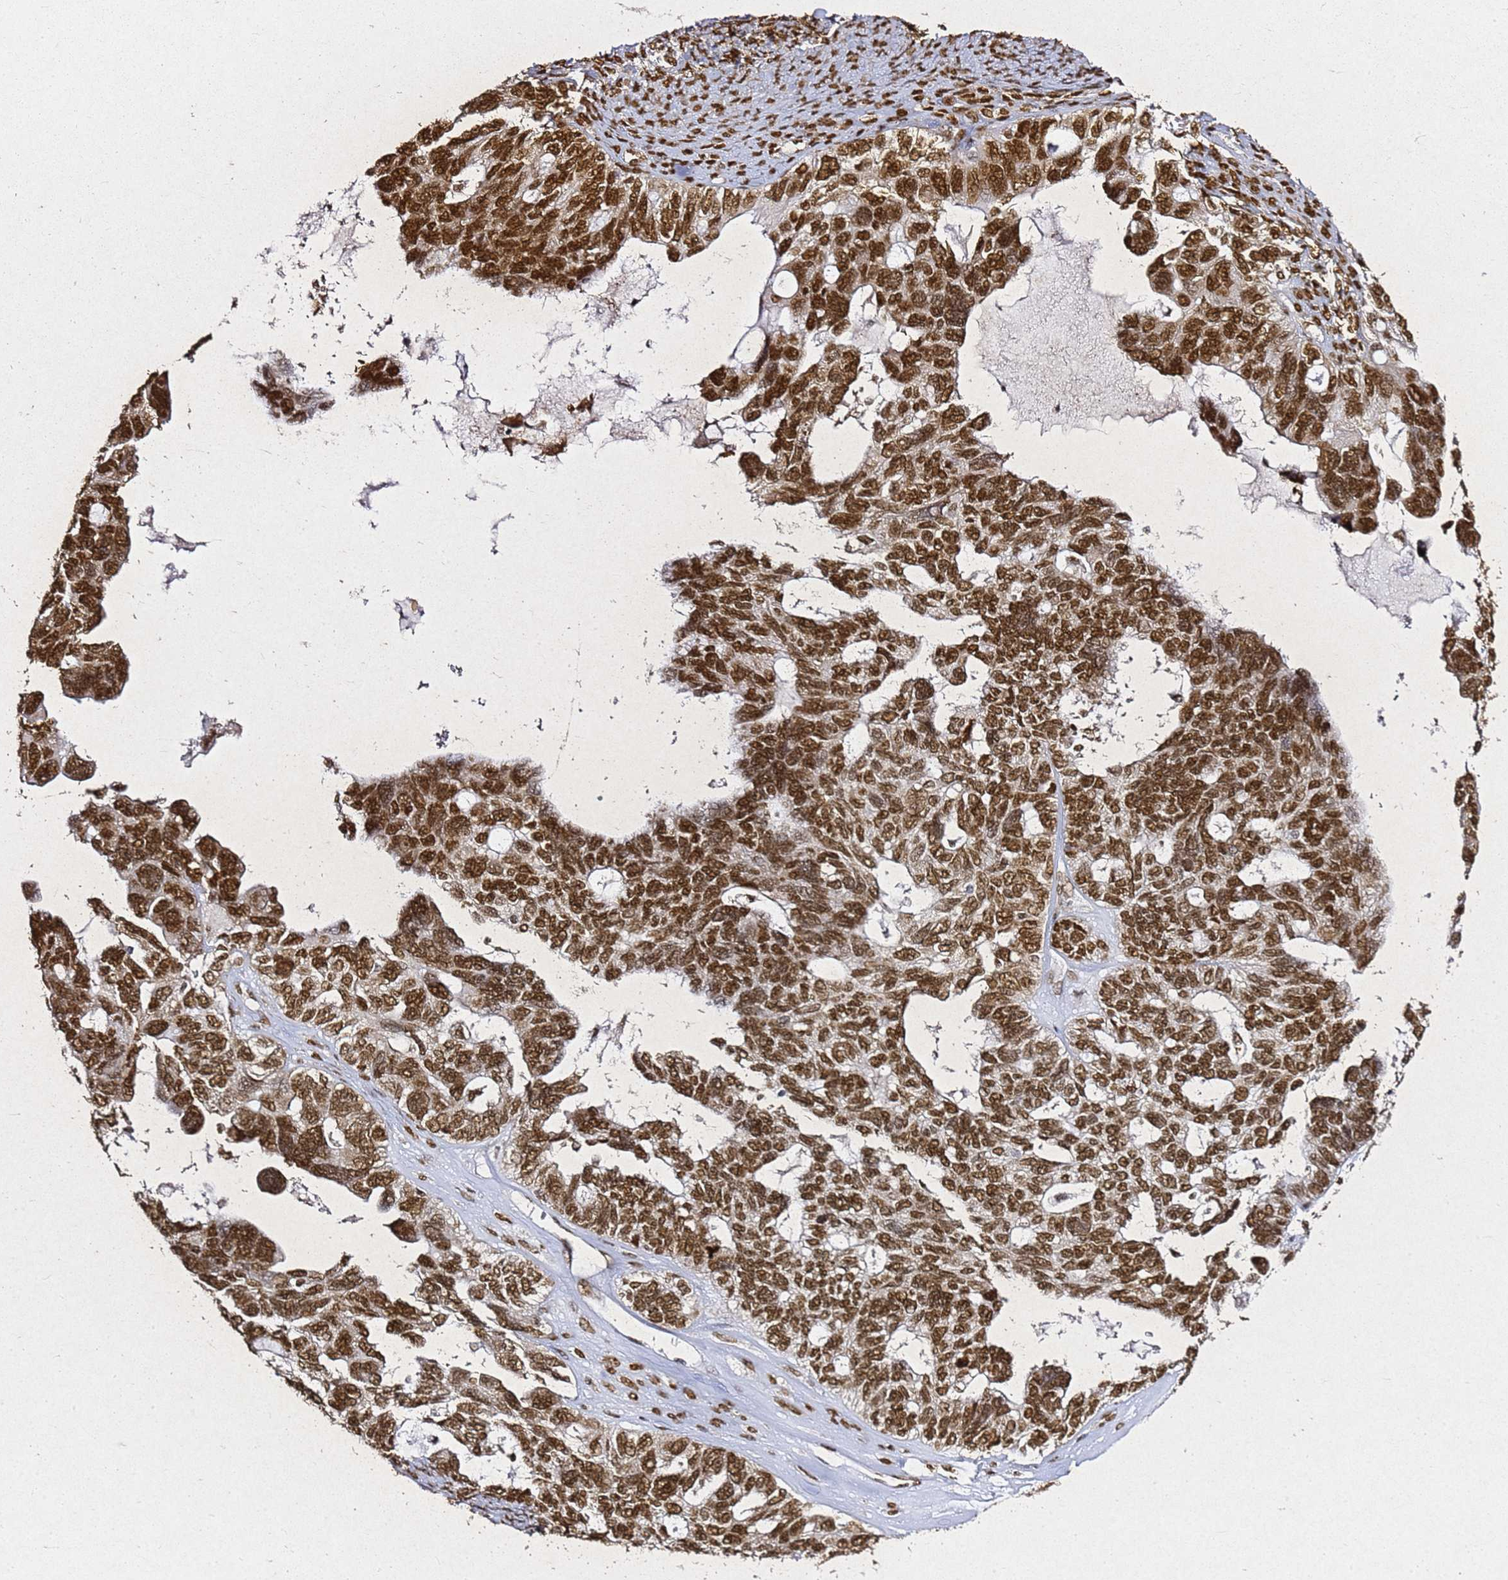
{"staining": {"intensity": "strong", "quantity": ">75%", "location": "nuclear"}, "tissue": "ovarian cancer", "cell_type": "Tumor cells", "image_type": "cancer", "snomed": [{"axis": "morphology", "description": "Cystadenocarcinoma, serous, NOS"}, {"axis": "topography", "description": "Ovary"}], "caption": "Immunohistochemistry of human ovarian cancer (serous cystadenocarcinoma) displays high levels of strong nuclear positivity in about >75% of tumor cells.", "gene": "APEX1", "patient": {"sex": "female", "age": 79}}